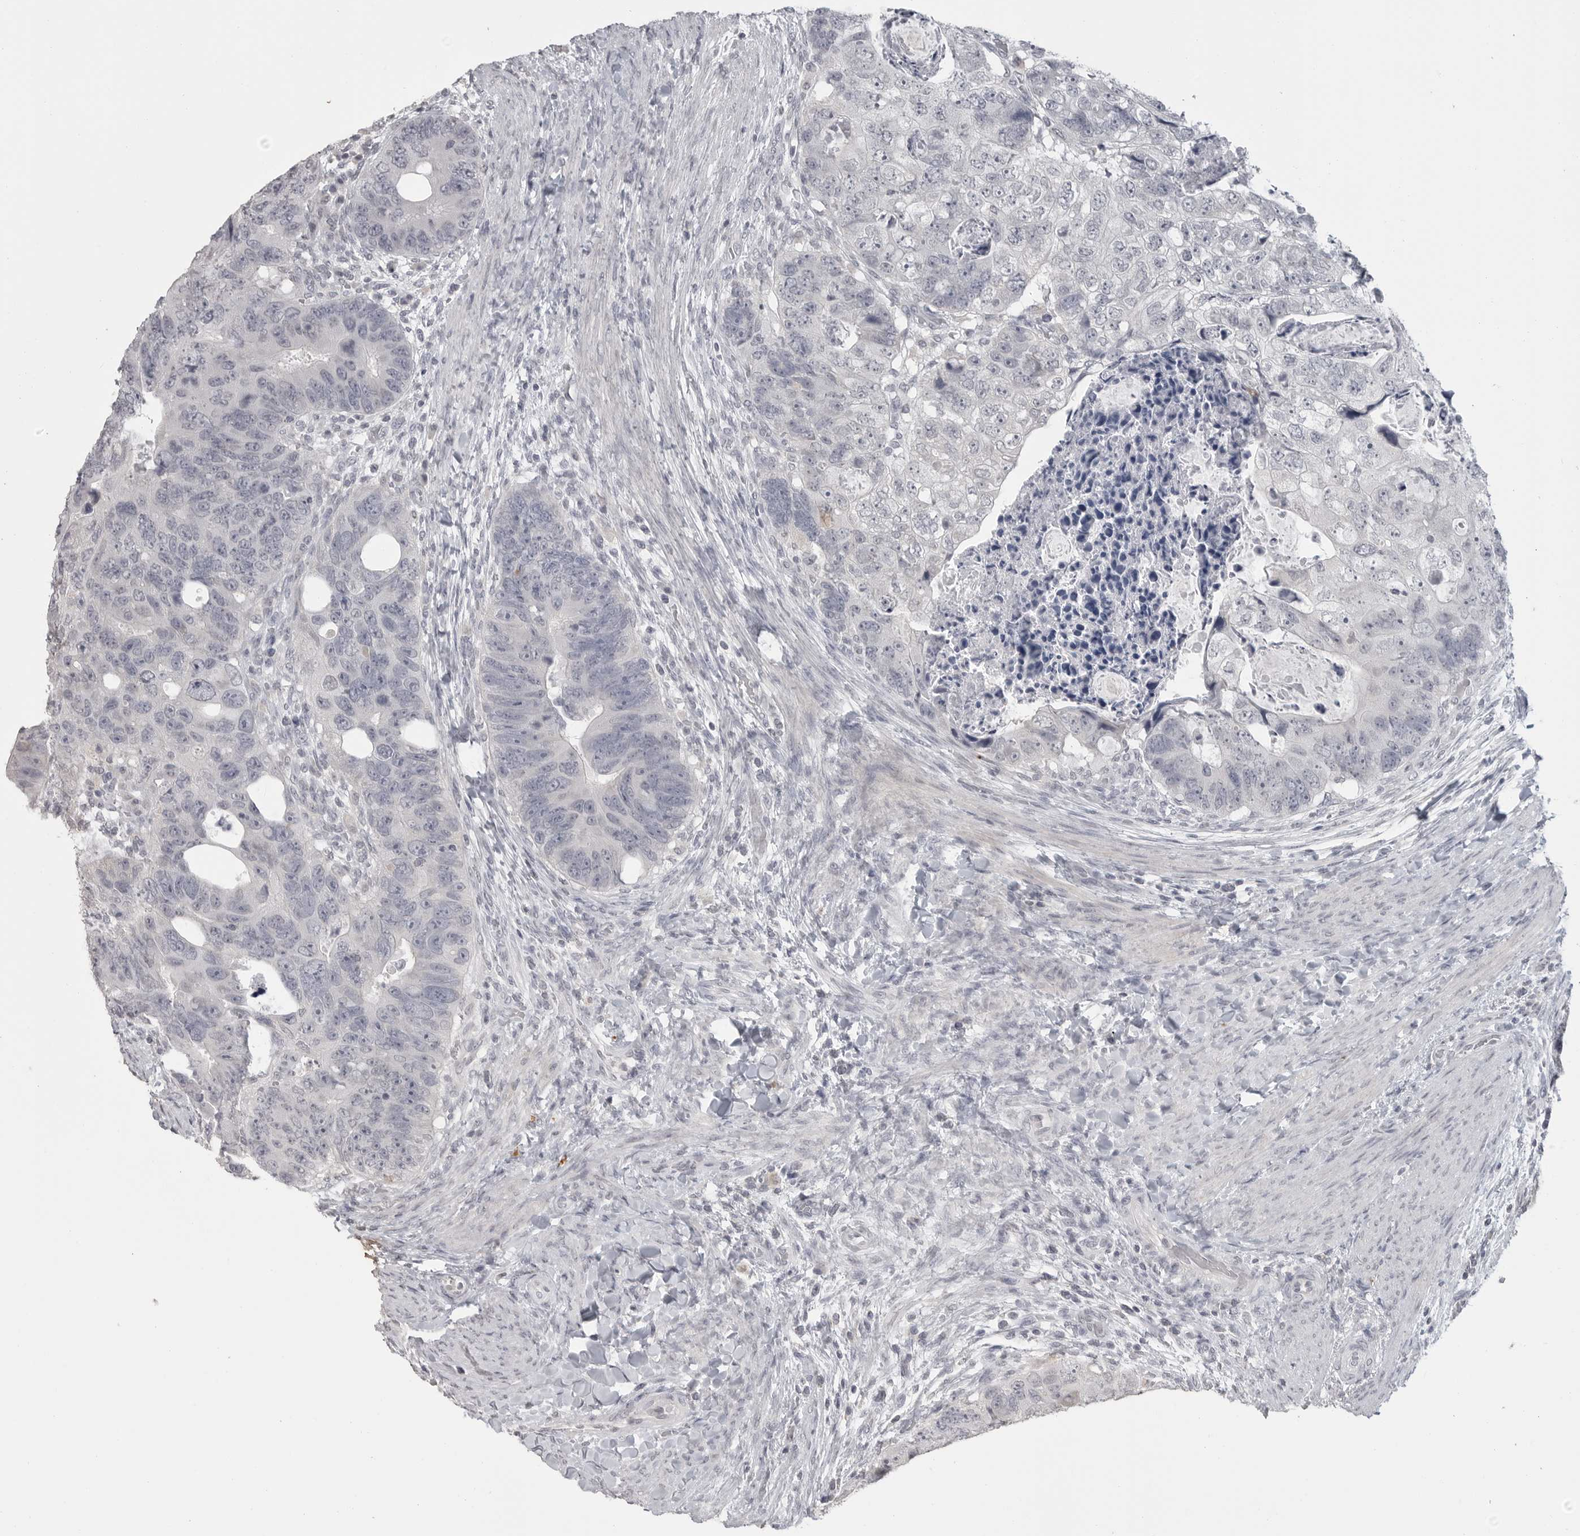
{"staining": {"intensity": "negative", "quantity": "none", "location": "none"}, "tissue": "colorectal cancer", "cell_type": "Tumor cells", "image_type": "cancer", "snomed": [{"axis": "morphology", "description": "Adenocarcinoma, NOS"}, {"axis": "topography", "description": "Rectum"}], "caption": "IHC image of human adenocarcinoma (colorectal) stained for a protein (brown), which exhibits no positivity in tumor cells. (DAB (3,3'-diaminobenzidine) IHC visualized using brightfield microscopy, high magnification).", "gene": "PRSS1", "patient": {"sex": "male", "age": 59}}